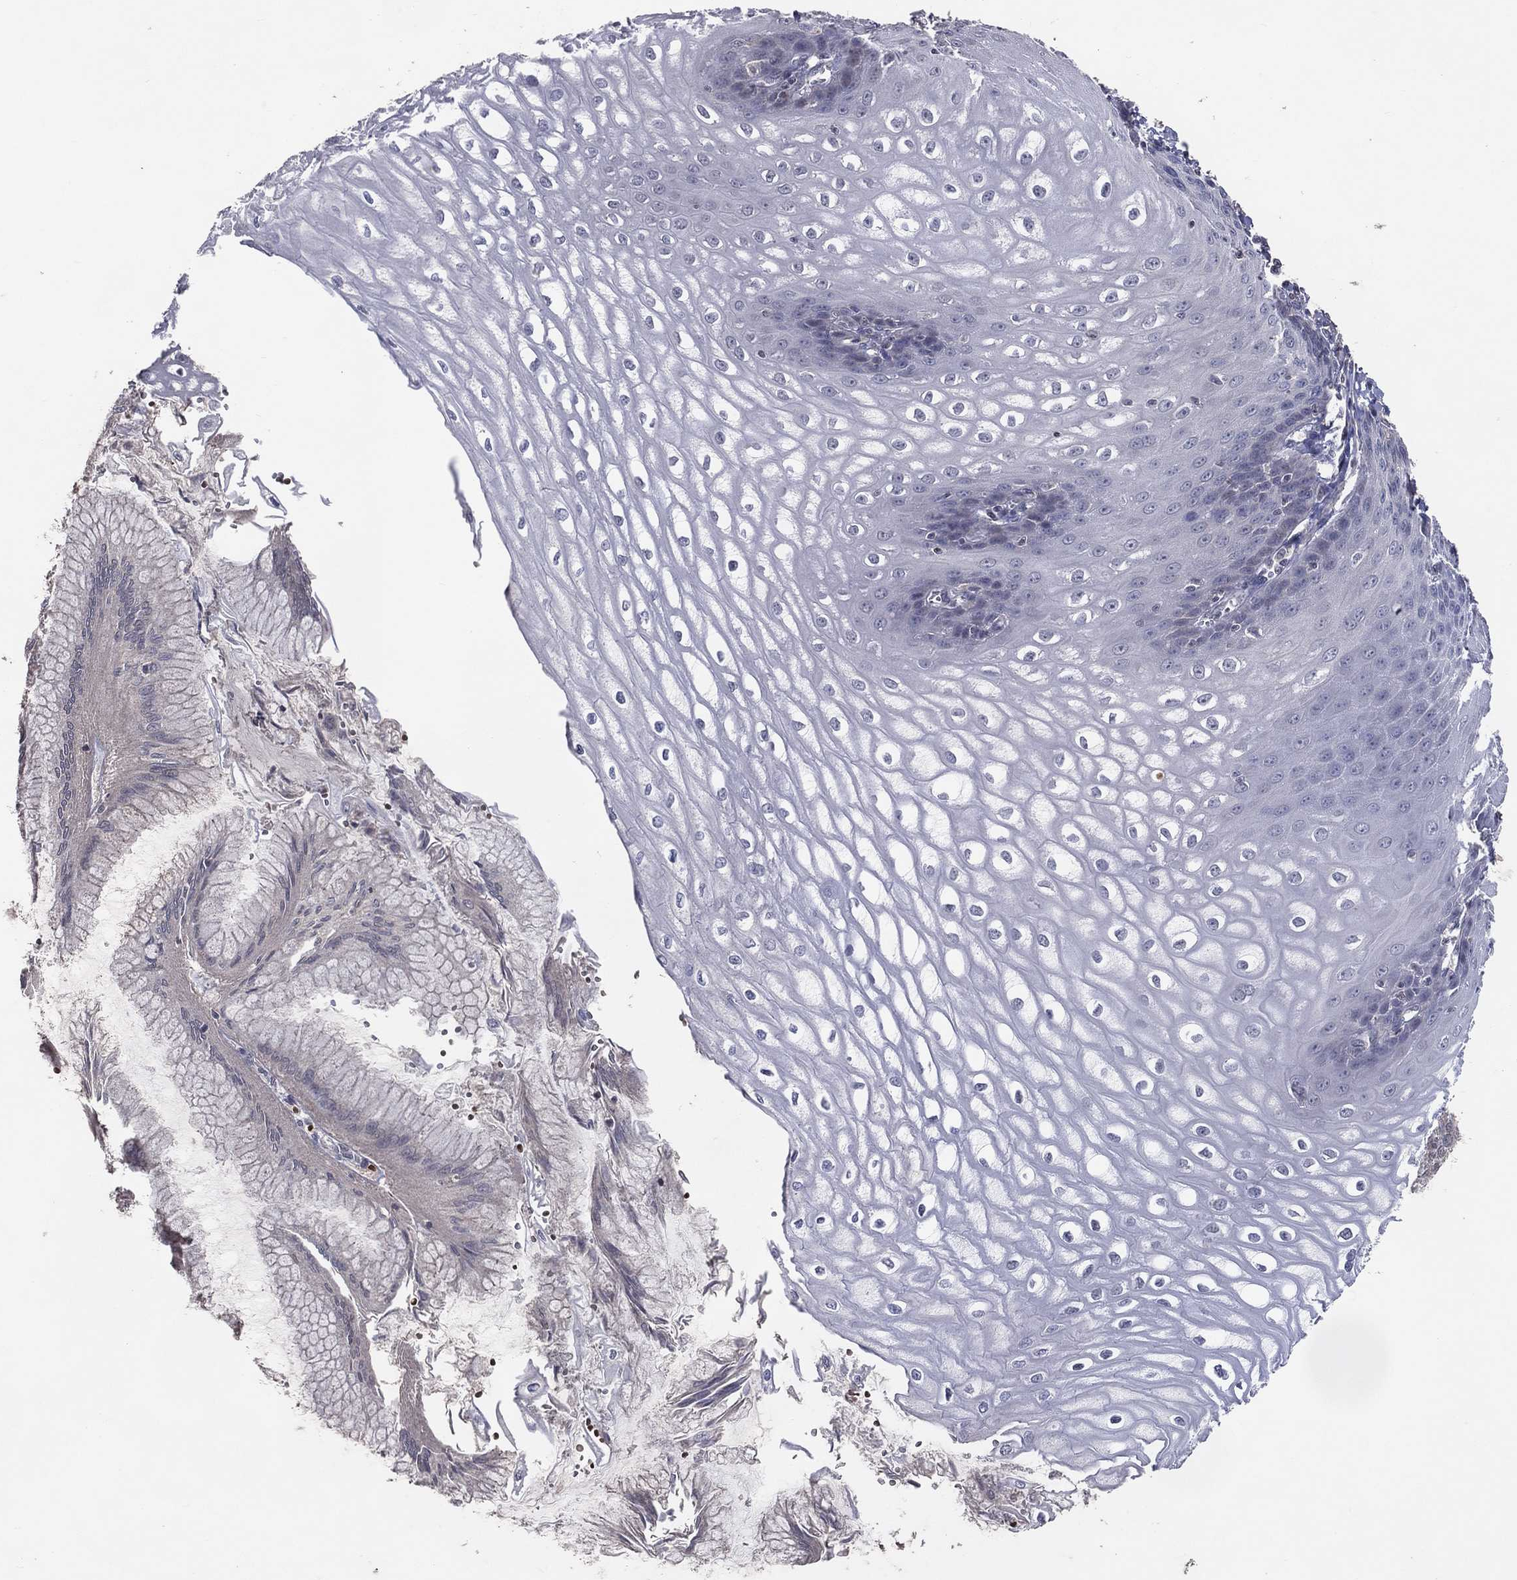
{"staining": {"intensity": "negative", "quantity": "none", "location": "none"}, "tissue": "esophagus", "cell_type": "Squamous epithelial cells", "image_type": "normal", "snomed": [{"axis": "morphology", "description": "Normal tissue, NOS"}, {"axis": "topography", "description": "Esophagus"}], "caption": "Benign esophagus was stained to show a protein in brown. There is no significant positivity in squamous epithelial cells. (DAB (3,3'-diaminobenzidine) IHC visualized using brightfield microscopy, high magnification).", "gene": "DNAH7", "patient": {"sex": "male", "age": 58}}